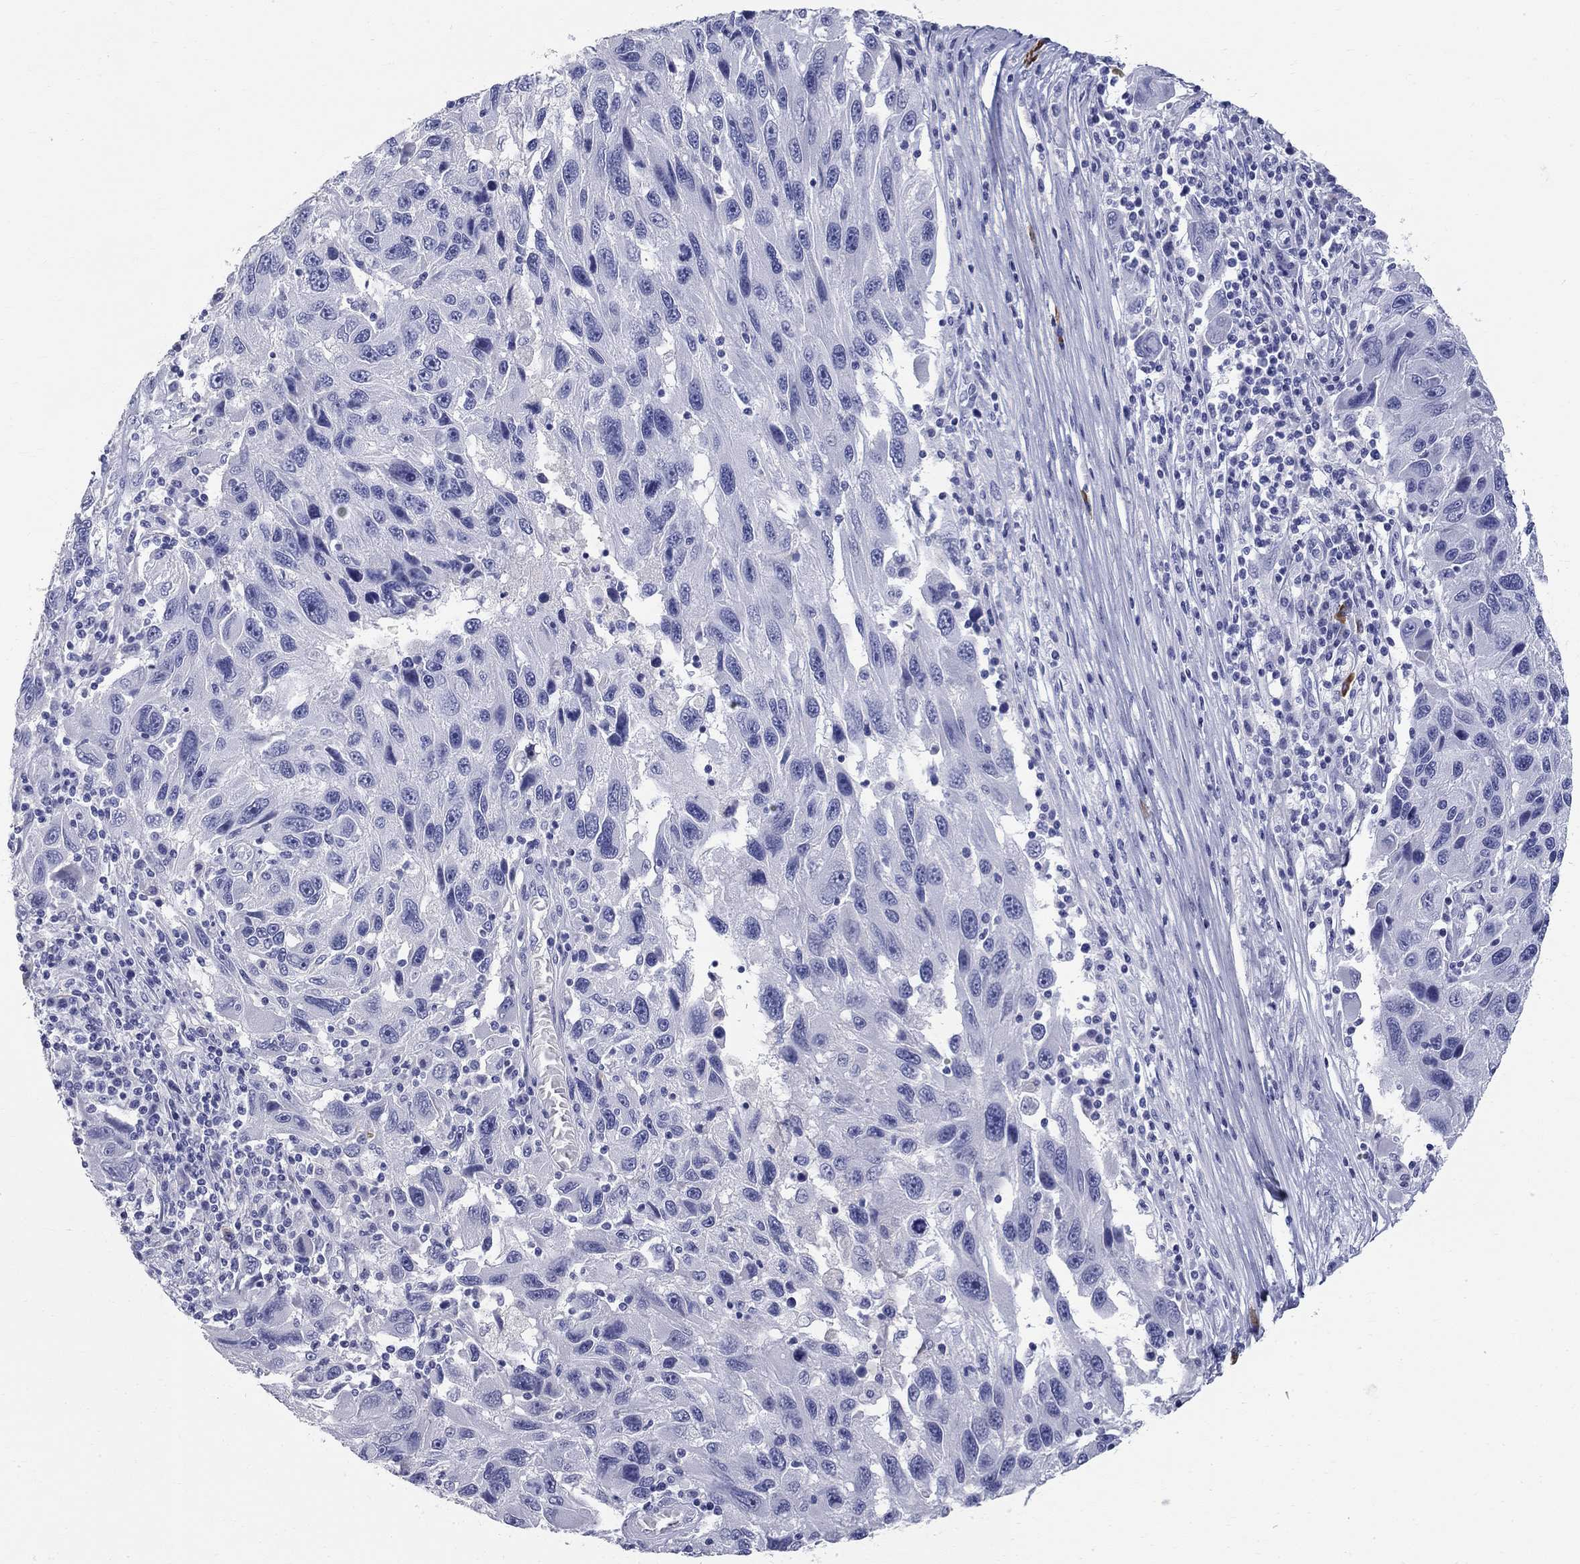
{"staining": {"intensity": "negative", "quantity": "none", "location": "none"}, "tissue": "melanoma", "cell_type": "Tumor cells", "image_type": "cancer", "snomed": [{"axis": "morphology", "description": "Malignant melanoma, NOS"}, {"axis": "topography", "description": "Skin"}], "caption": "This is an immunohistochemistry micrograph of melanoma. There is no positivity in tumor cells.", "gene": "PHOX2B", "patient": {"sex": "male", "age": 53}}